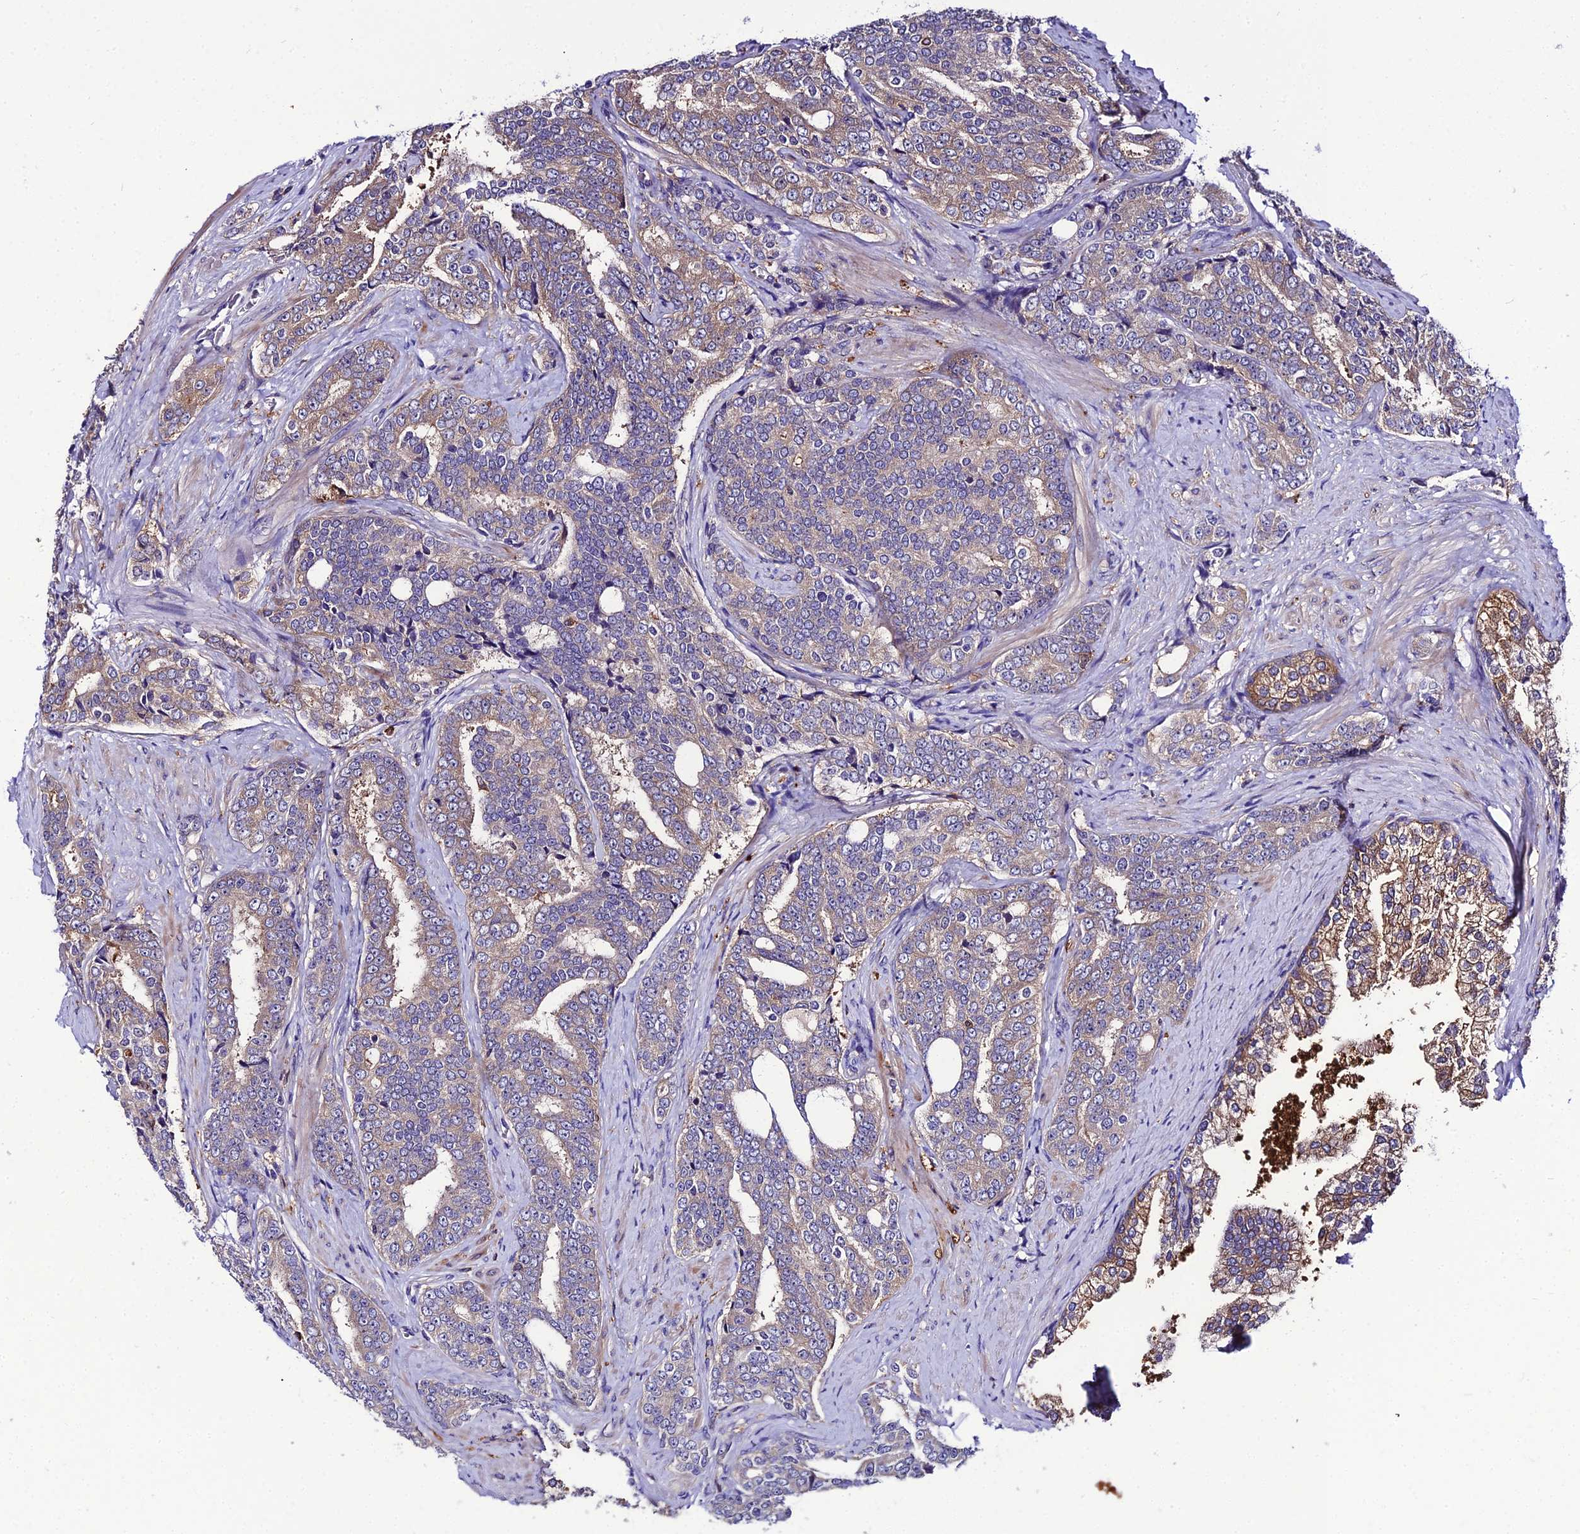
{"staining": {"intensity": "weak", "quantity": "25%-75%", "location": "cytoplasmic/membranous"}, "tissue": "prostate cancer", "cell_type": "Tumor cells", "image_type": "cancer", "snomed": [{"axis": "morphology", "description": "Adenocarcinoma, High grade"}, {"axis": "topography", "description": "Prostate"}], "caption": "Weak cytoplasmic/membranous expression is appreciated in approximately 25%-75% of tumor cells in prostate high-grade adenocarcinoma. Using DAB (3,3'-diaminobenzidine) (brown) and hematoxylin (blue) stains, captured at high magnification using brightfield microscopy.", "gene": "C2orf69", "patient": {"sex": "male", "age": 67}}